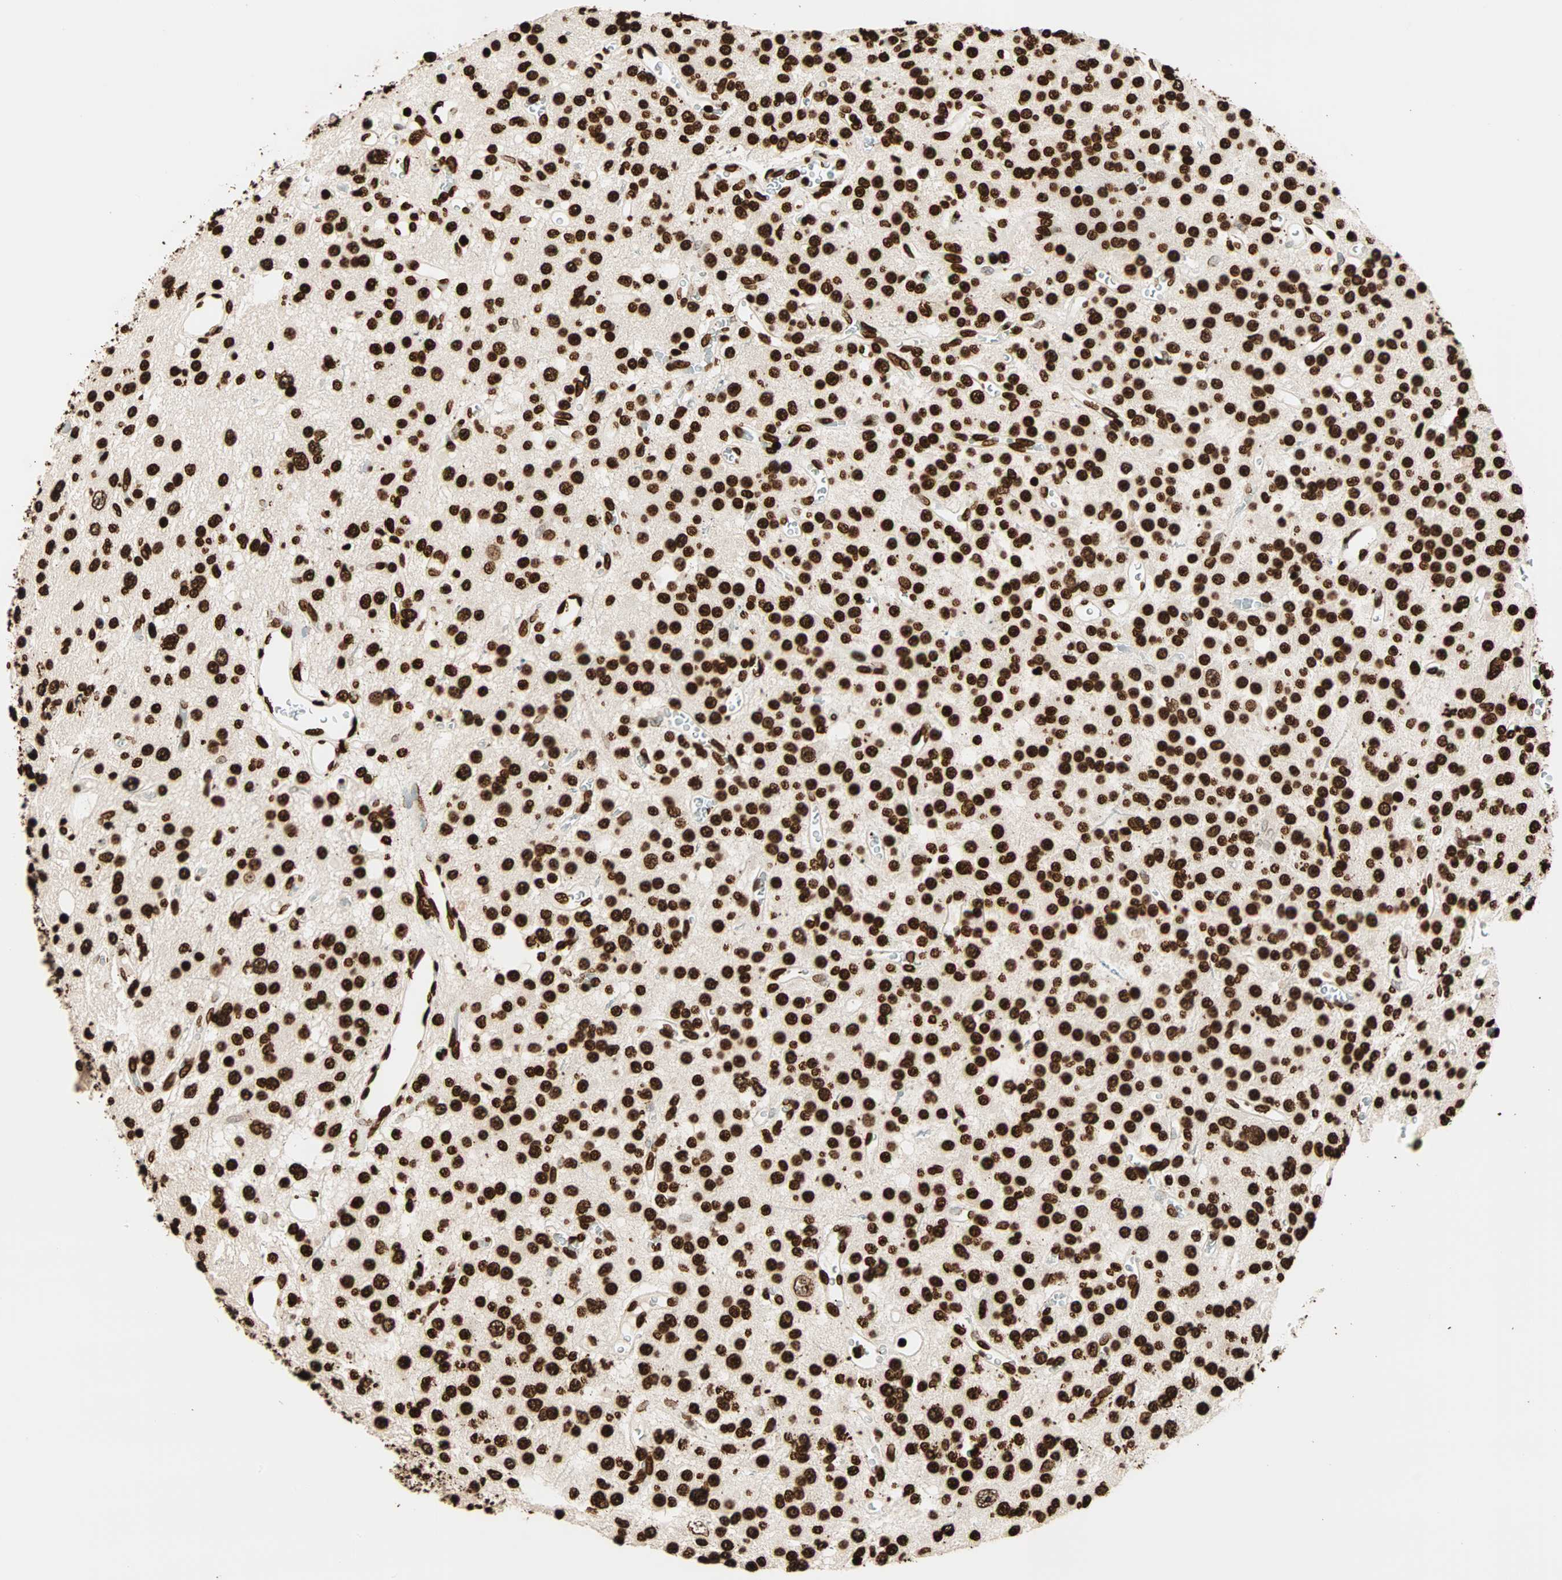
{"staining": {"intensity": "strong", "quantity": ">75%", "location": "nuclear"}, "tissue": "glioma", "cell_type": "Tumor cells", "image_type": "cancer", "snomed": [{"axis": "morphology", "description": "Glioma, malignant, Low grade"}, {"axis": "topography", "description": "Brain"}], "caption": "Malignant low-grade glioma was stained to show a protein in brown. There is high levels of strong nuclear positivity in about >75% of tumor cells. The protein is shown in brown color, while the nuclei are stained blue.", "gene": "GLI2", "patient": {"sex": "male", "age": 38}}